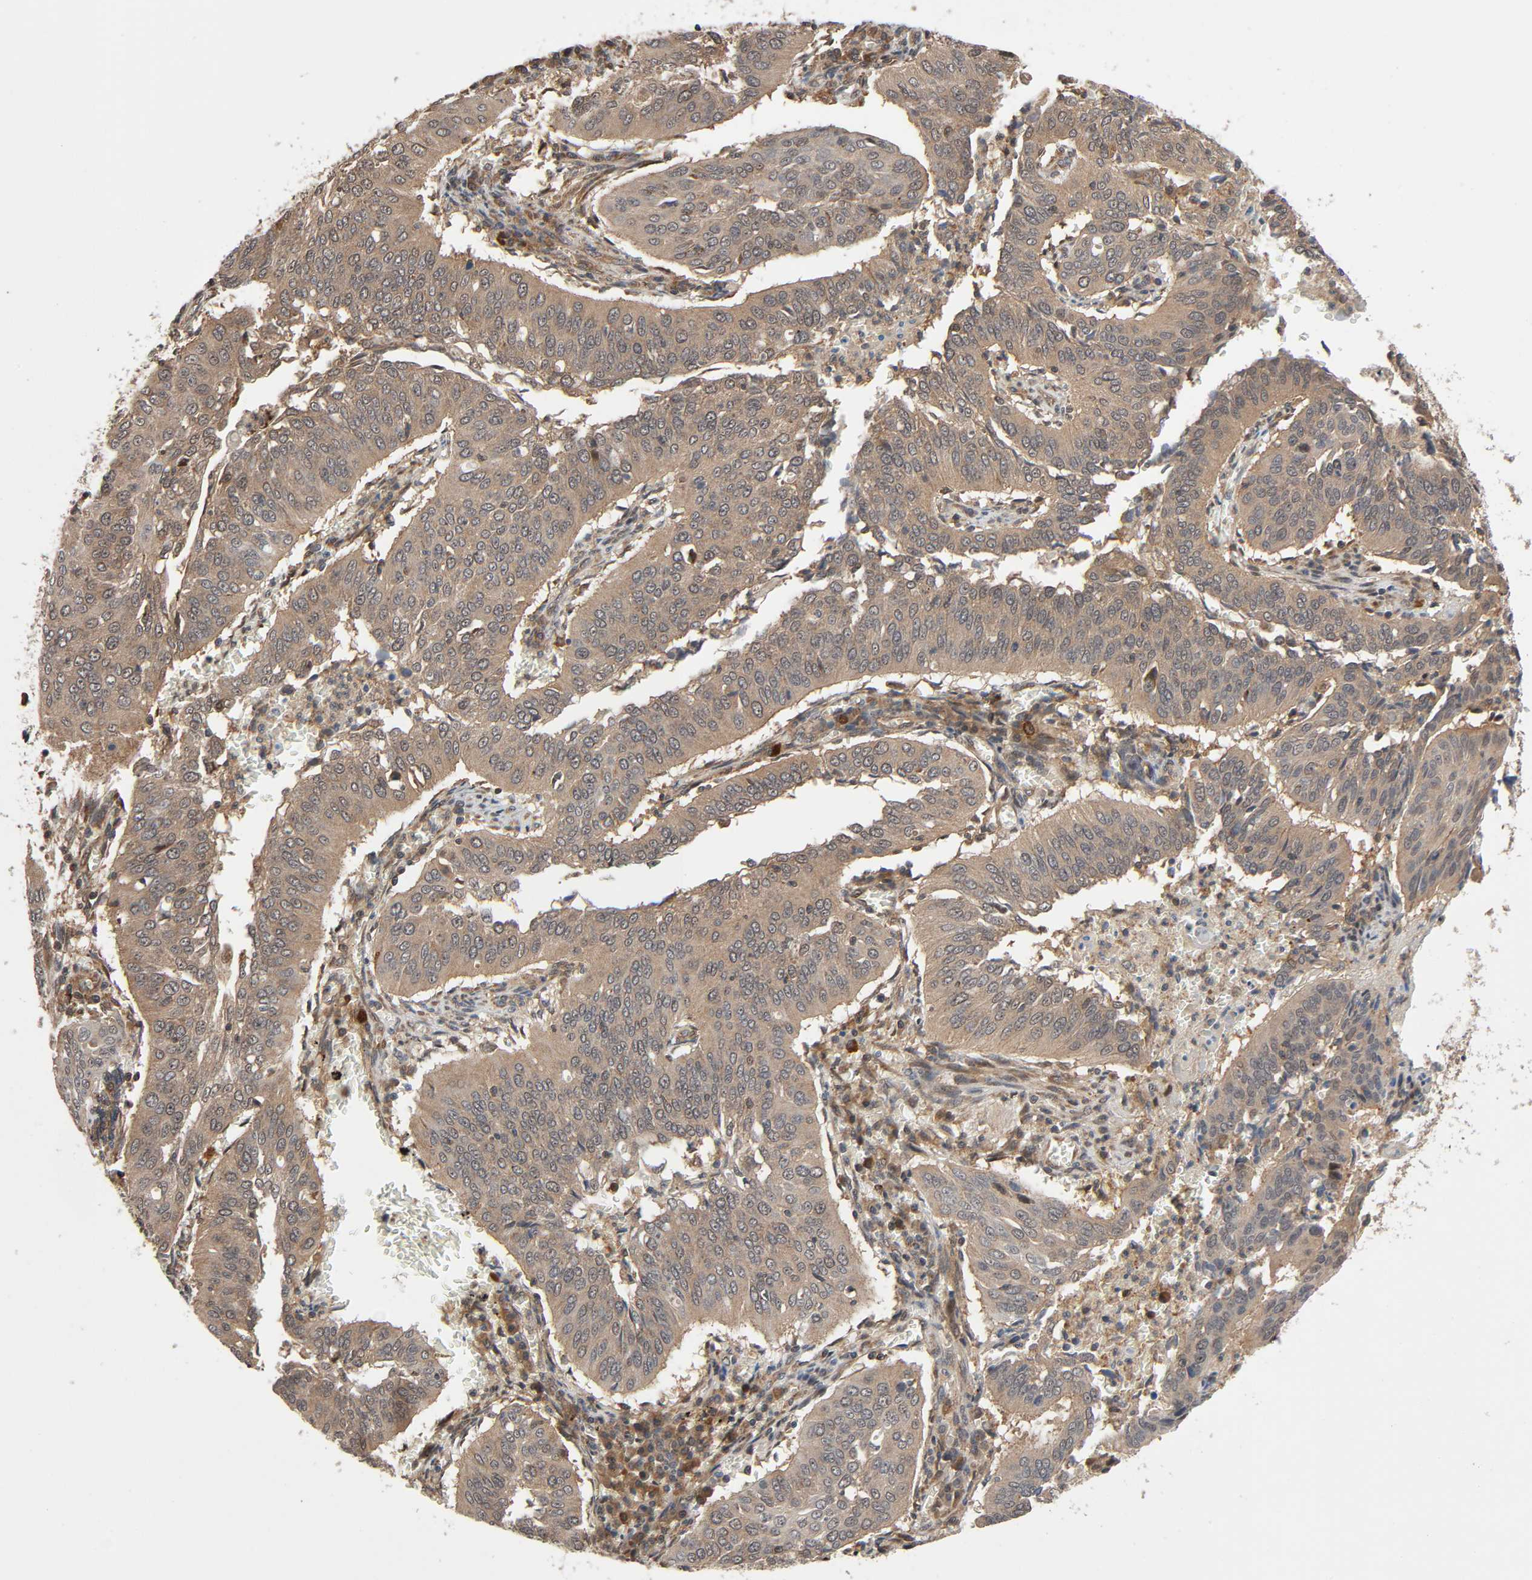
{"staining": {"intensity": "weak", "quantity": ">75%", "location": "cytoplasmic/membranous"}, "tissue": "cervical cancer", "cell_type": "Tumor cells", "image_type": "cancer", "snomed": [{"axis": "morphology", "description": "Squamous cell carcinoma, NOS"}, {"axis": "topography", "description": "Cervix"}], "caption": "This is a photomicrograph of IHC staining of cervical cancer (squamous cell carcinoma), which shows weak staining in the cytoplasmic/membranous of tumor cells.", "gene": "PPP2R1B", "patient": {"sex": "female", "age": 39}}